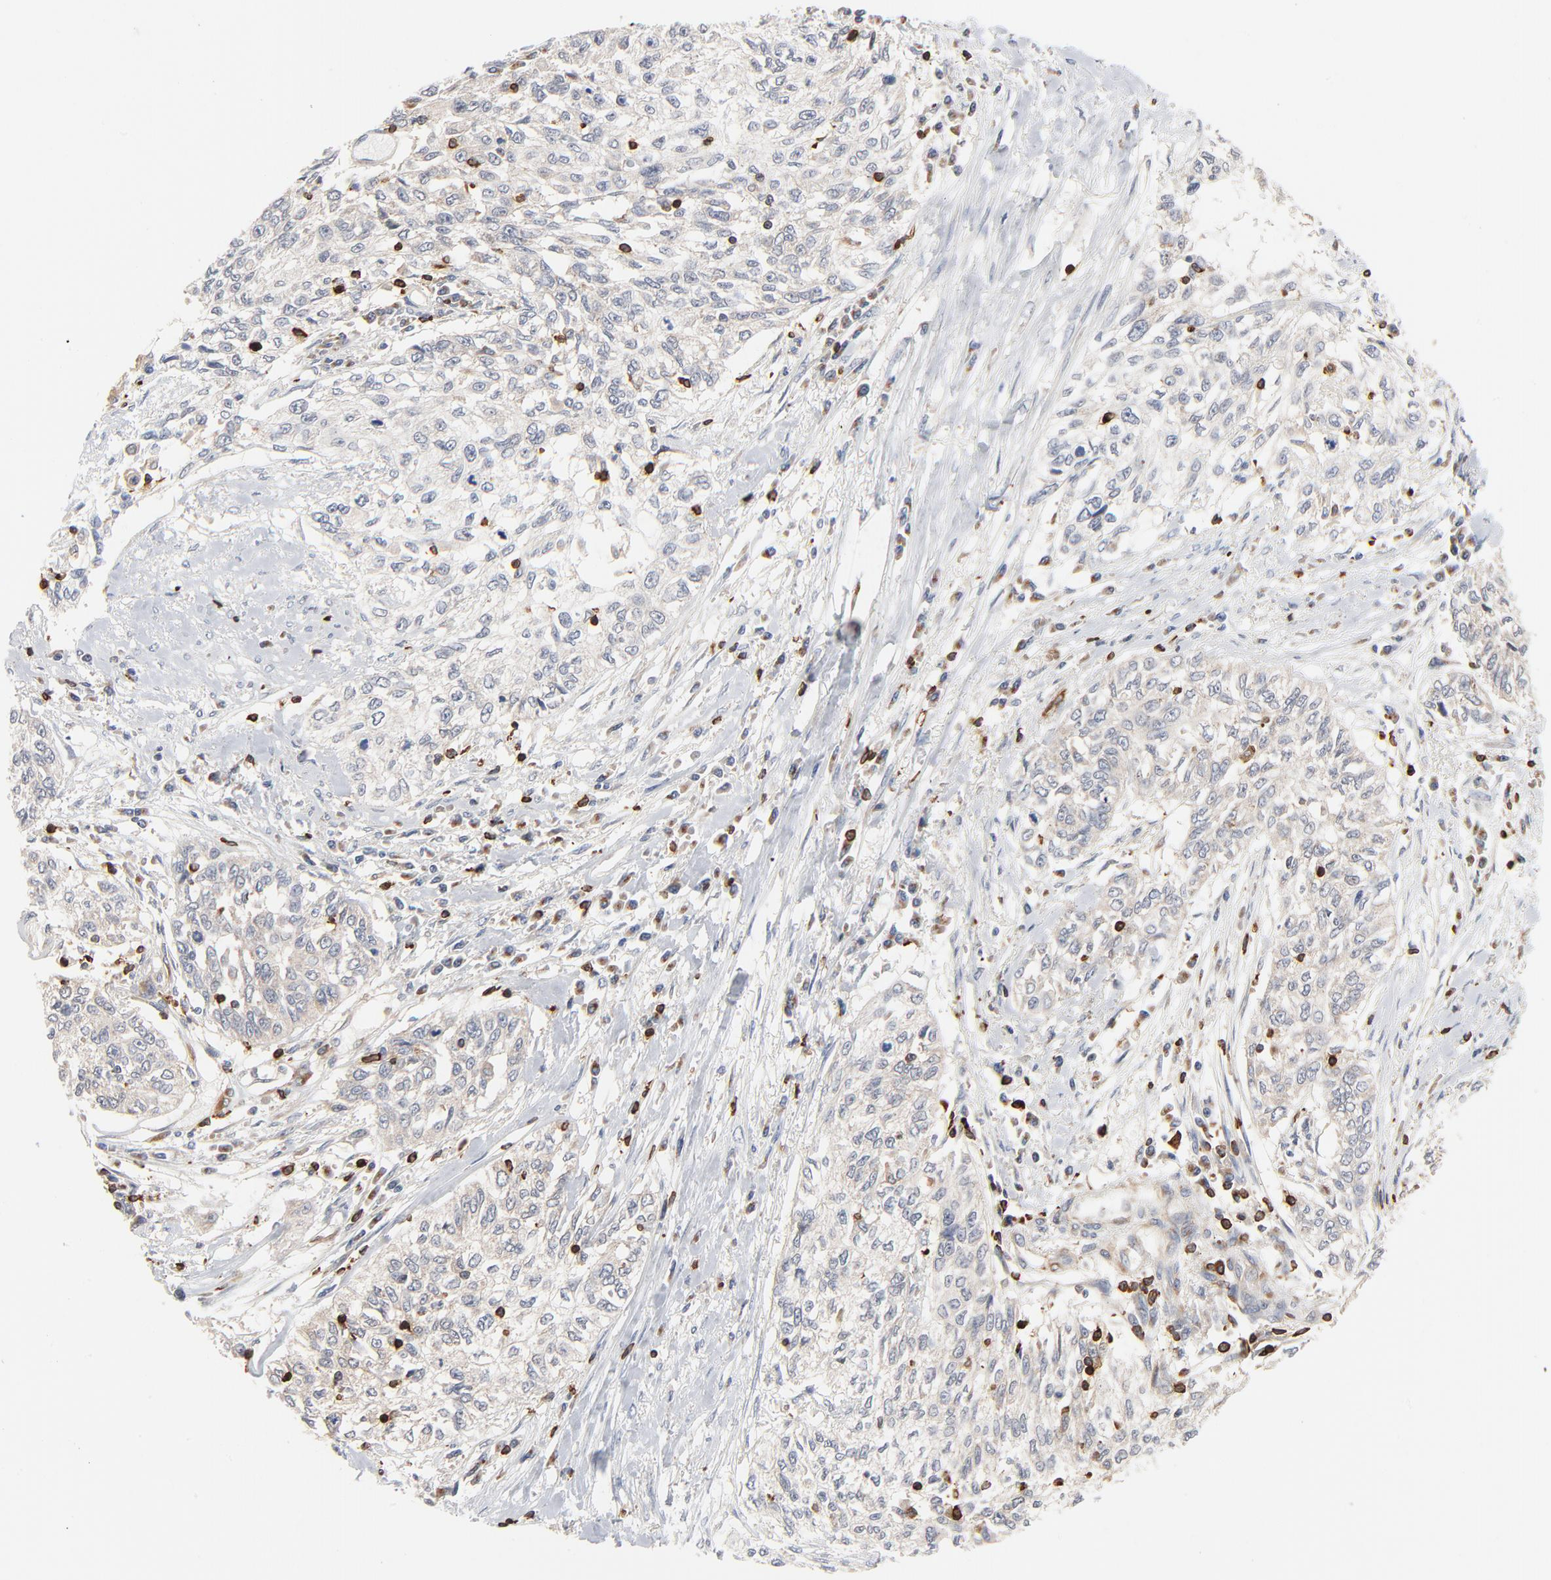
{"staining": {"intensity": "negative", "quantity": "none", "location": "none"}, "tissue": "cervical cancer", "cell_type": "Tumor cells", "image_type": "cancer", "snomed": [{"axis": "morphology", "description": "Squamous cell carcinoma, NOS"}, {"axis": "topography", "description": "Cervix"}], "caption": "Human squamous cell carcinoma (cervical) stained for a protein using immunohistochemistry demonstrates no expression in tumor cells.", "gene": "SH3KBP1", "patient": {"sex": "female", "age": 57}}